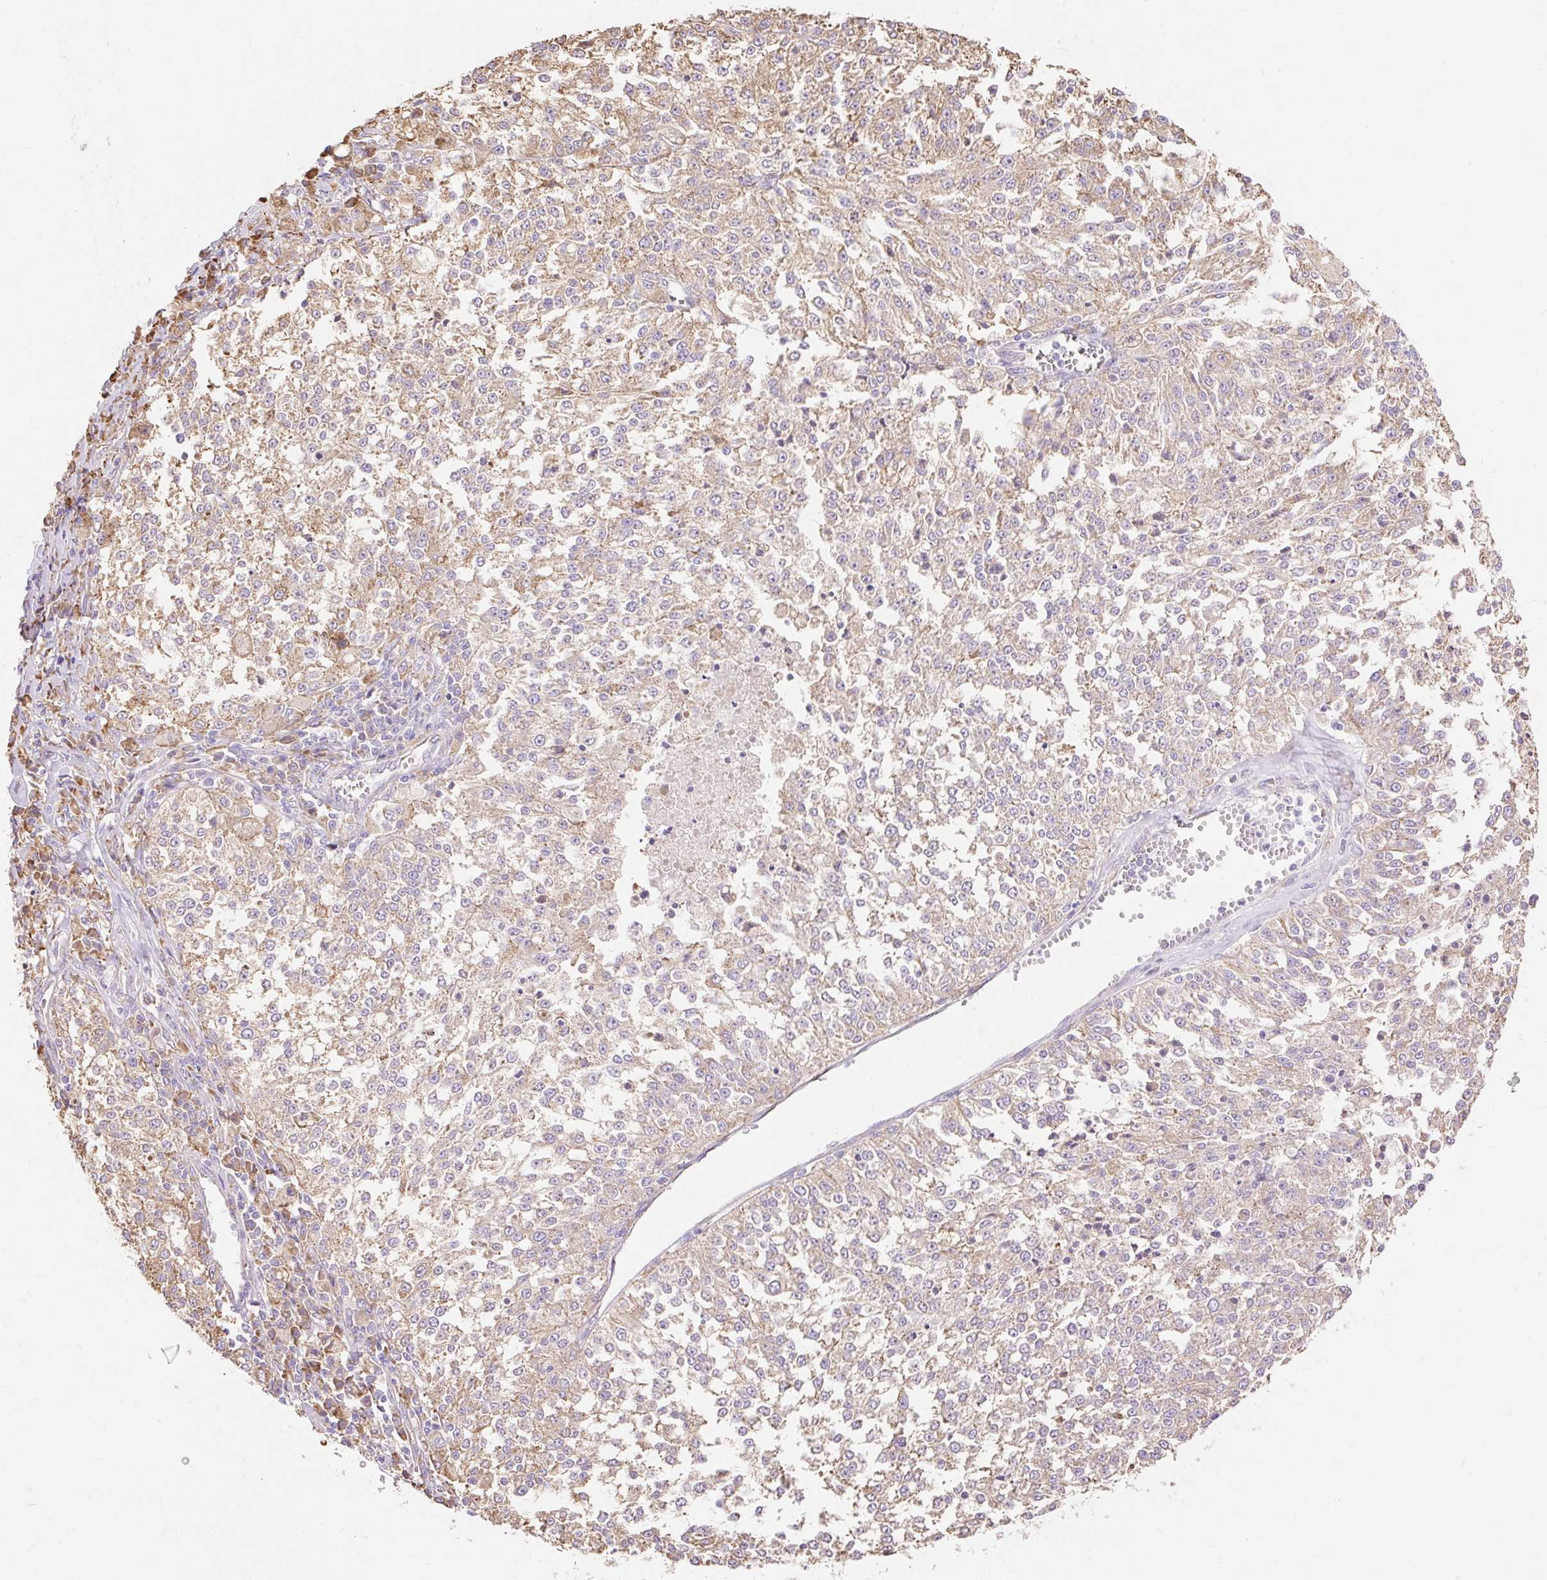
{"staining": {"intensity": "weak", "quantity": ">75%", "location": "cytoplasmic/membranous"}, "tissue": "melanoma", "cell_type": "Tumor cells", "image_type": "cancer", "snomed": [{"axis": "morphology", "description": "Malignant melanoma, NOS"}, {"axis": "topography", "description": "Skin"}], "caption": "IHC micrograph of human melanoma stained for a protein (brown), which displays low levels of weak cytoplasmic/membranous positivity in approximately >75% of tumor cells.", "gene": "RPS17", "patient": {"sex": "female", "age": 64}}